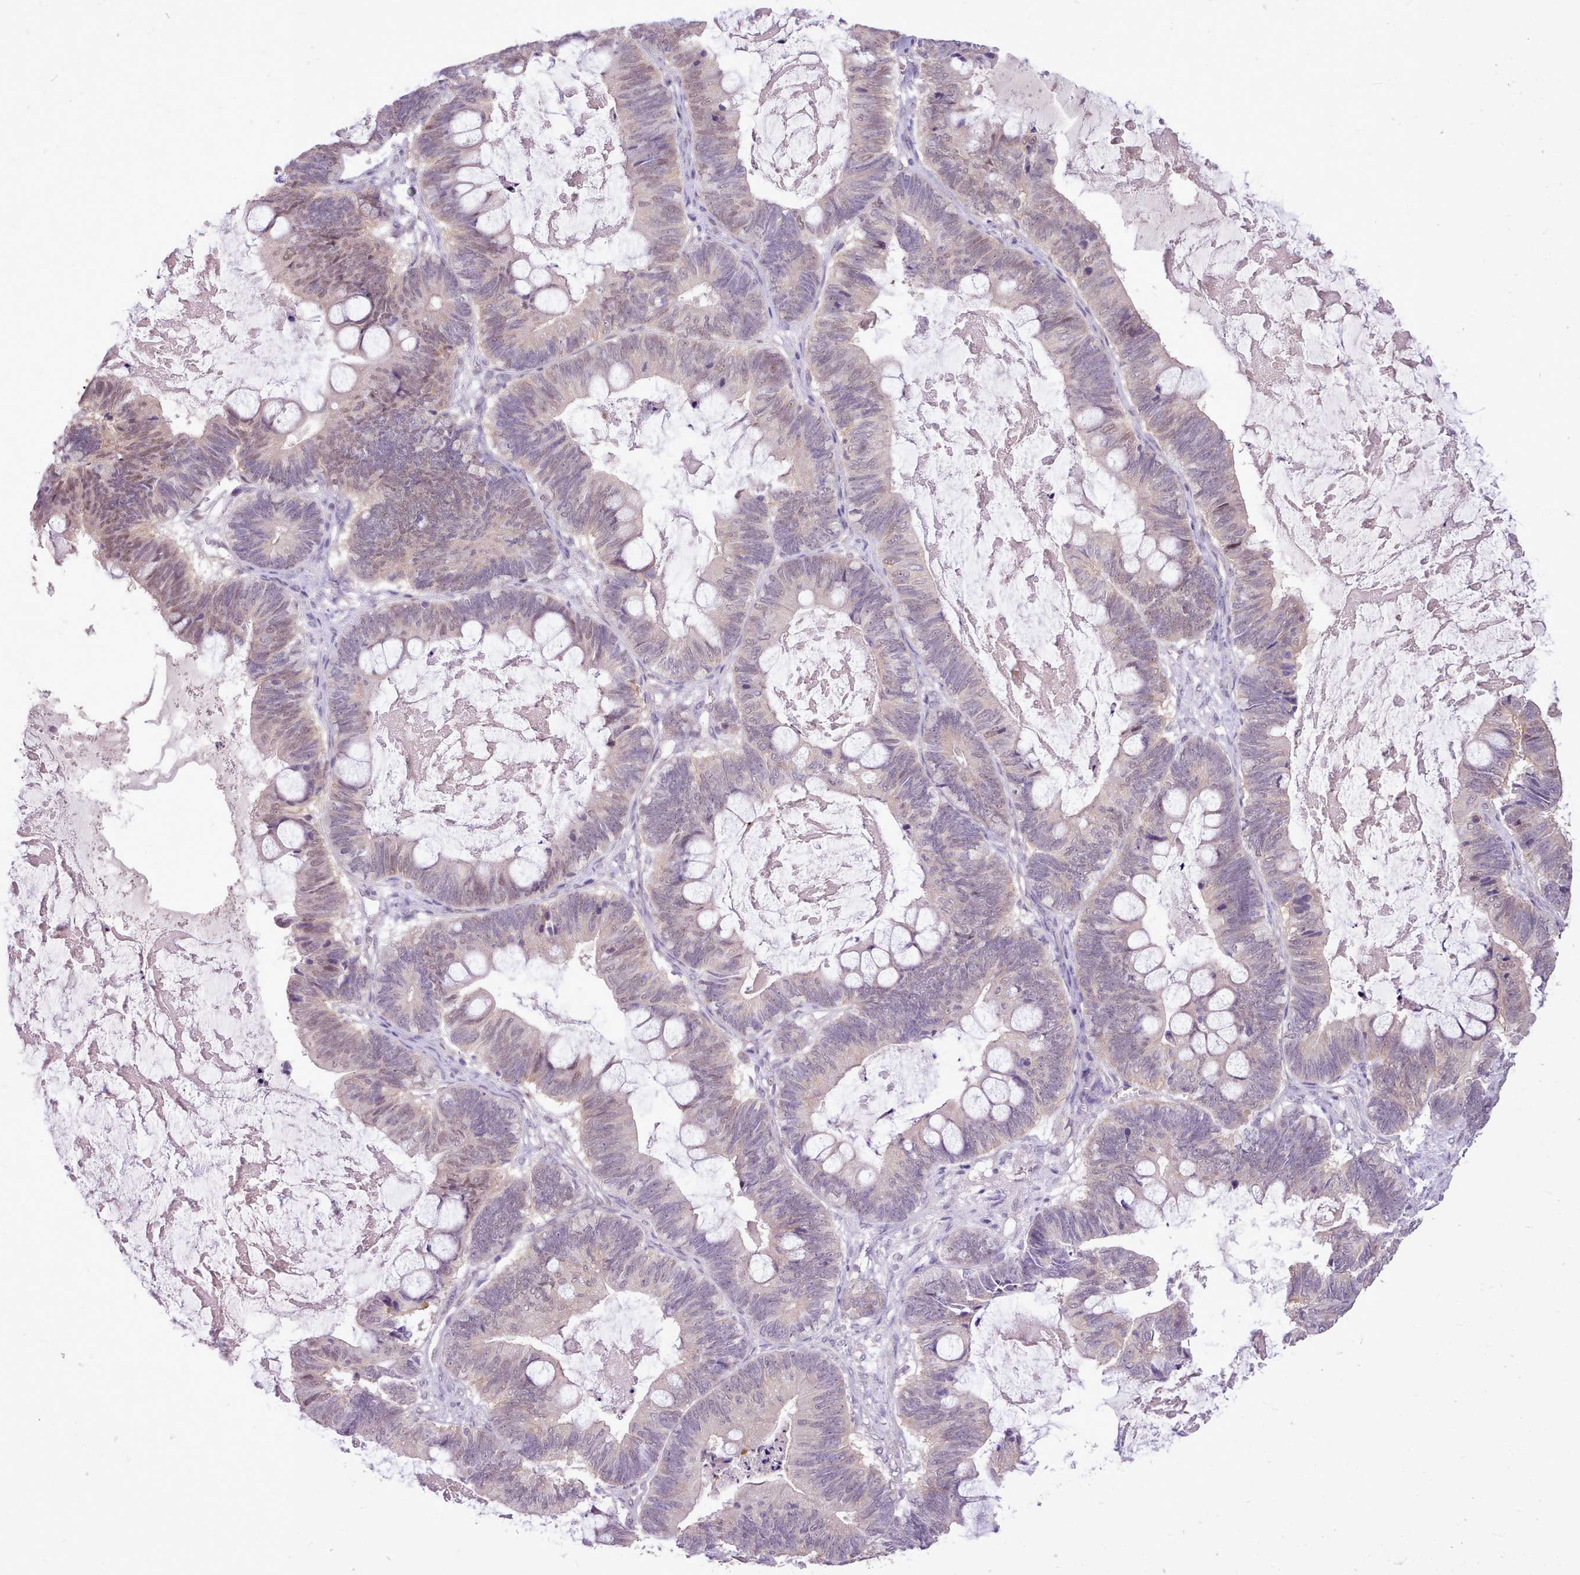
{"staining": {"intensity": "weak", "quantity": "<25%", "location": "cytoplasmic/membranous,nuclear"}, "tissue": "ovarian cancer", "cell_type": "Tumor cells", "image_type": "cancer", "snomed": [{"axis": "morphology", "description": "Cystadenocarcinoma, mucinous, NOS"}, {"axis": "topography", "description": "Ovary"}], "caption": "This is an IHC photomicrograph of human ovarian mucinous cystadenocarcinoma. There is no positivity in tumor cells.", "gene": "ZNF607", "patient": {"sex": "female", "age": 61}}